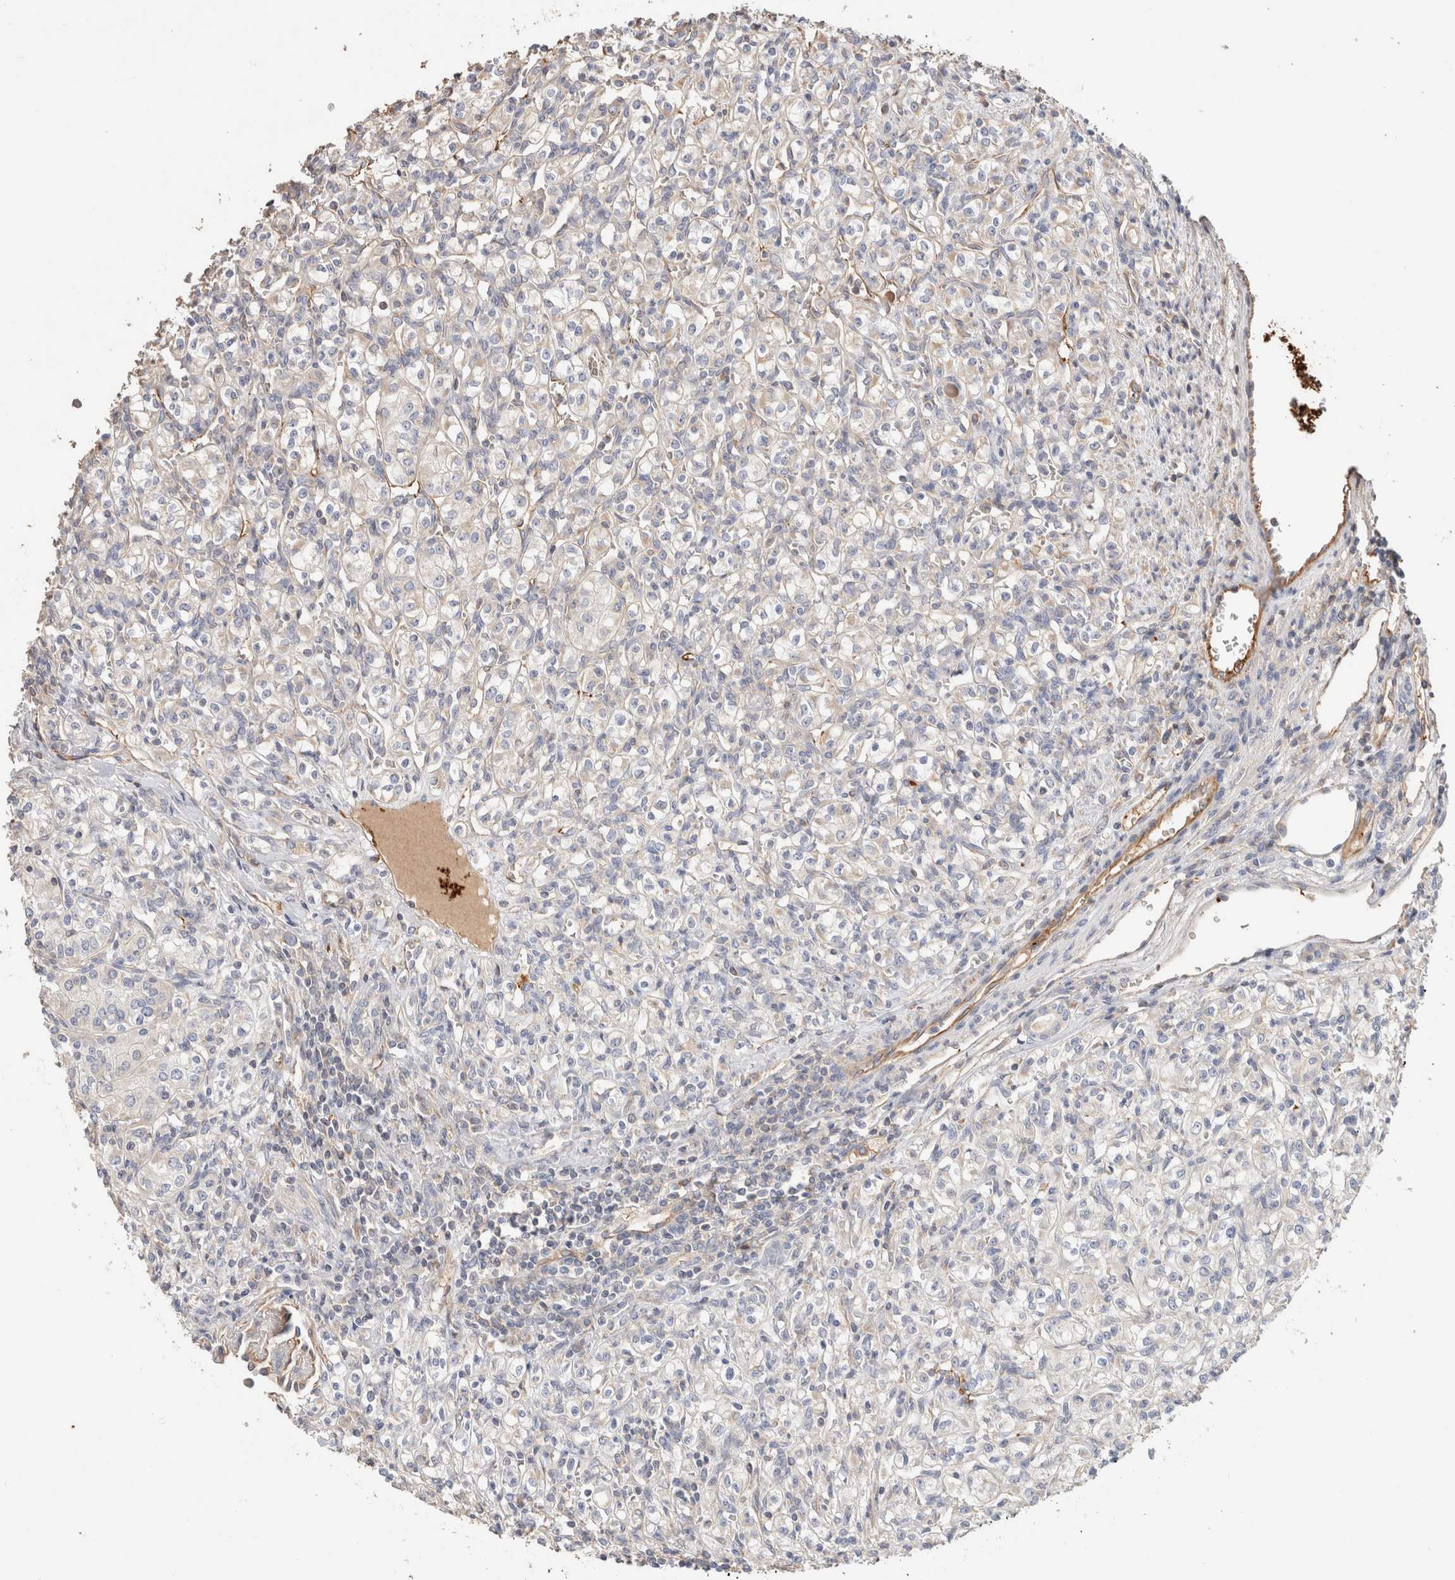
{"staining": {"intensity": "negative", "quantity": "none", "location": "none"}, "tissue": "renal cancer", "cell_type": "Tumor cells", "image_type": "cancer", "snomed": [{"axis": "morphology", "description": "Adenocarcinoma, NOS"}, {"axis": "topography", "description": "Kidney"}], "caption": "Renal cancer stained for a protein using immunohistochemistry reveals no positivity tumor cells.", "gene": "PROS1", "patient": {"sex": "male", "age": 77}}